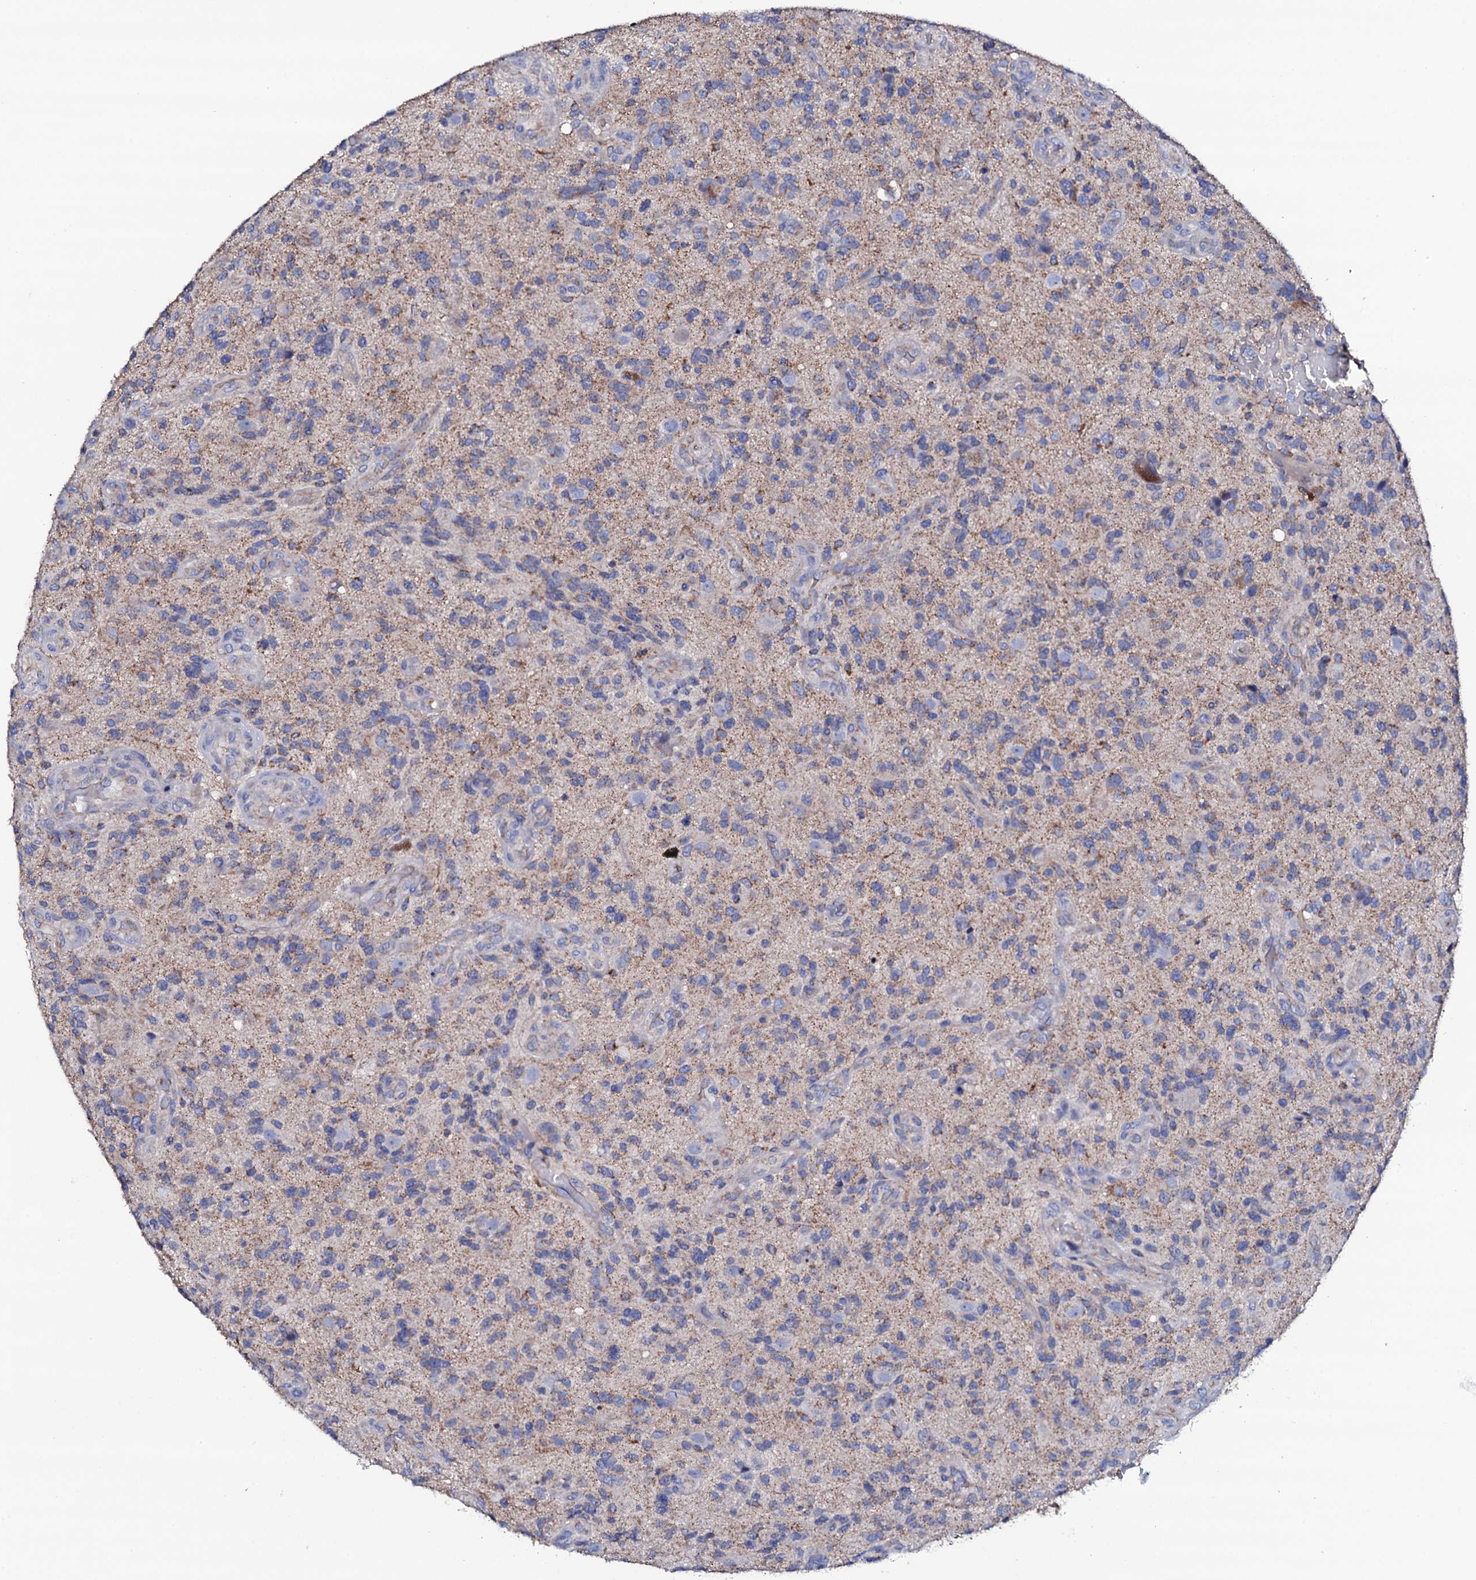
{"staining": {"intensity": "weak", "quantity": "<25%", "location": "cytoplasmic/membranous"}, "tissue": "glioma", "cell_type": "Tumor cells", "image_type": "cancer", "snomed": [{"axis": "morphology", "description": "Glioma, malignant, High grade"}, {"axis": "topography", "description": "Brain"}], "caption": "A histopathology image of glioma stained for a protein reveals no brown staining in tumor cells.", "gene": "TCAF2", "patient": {"sex": "male", "age": 47}}